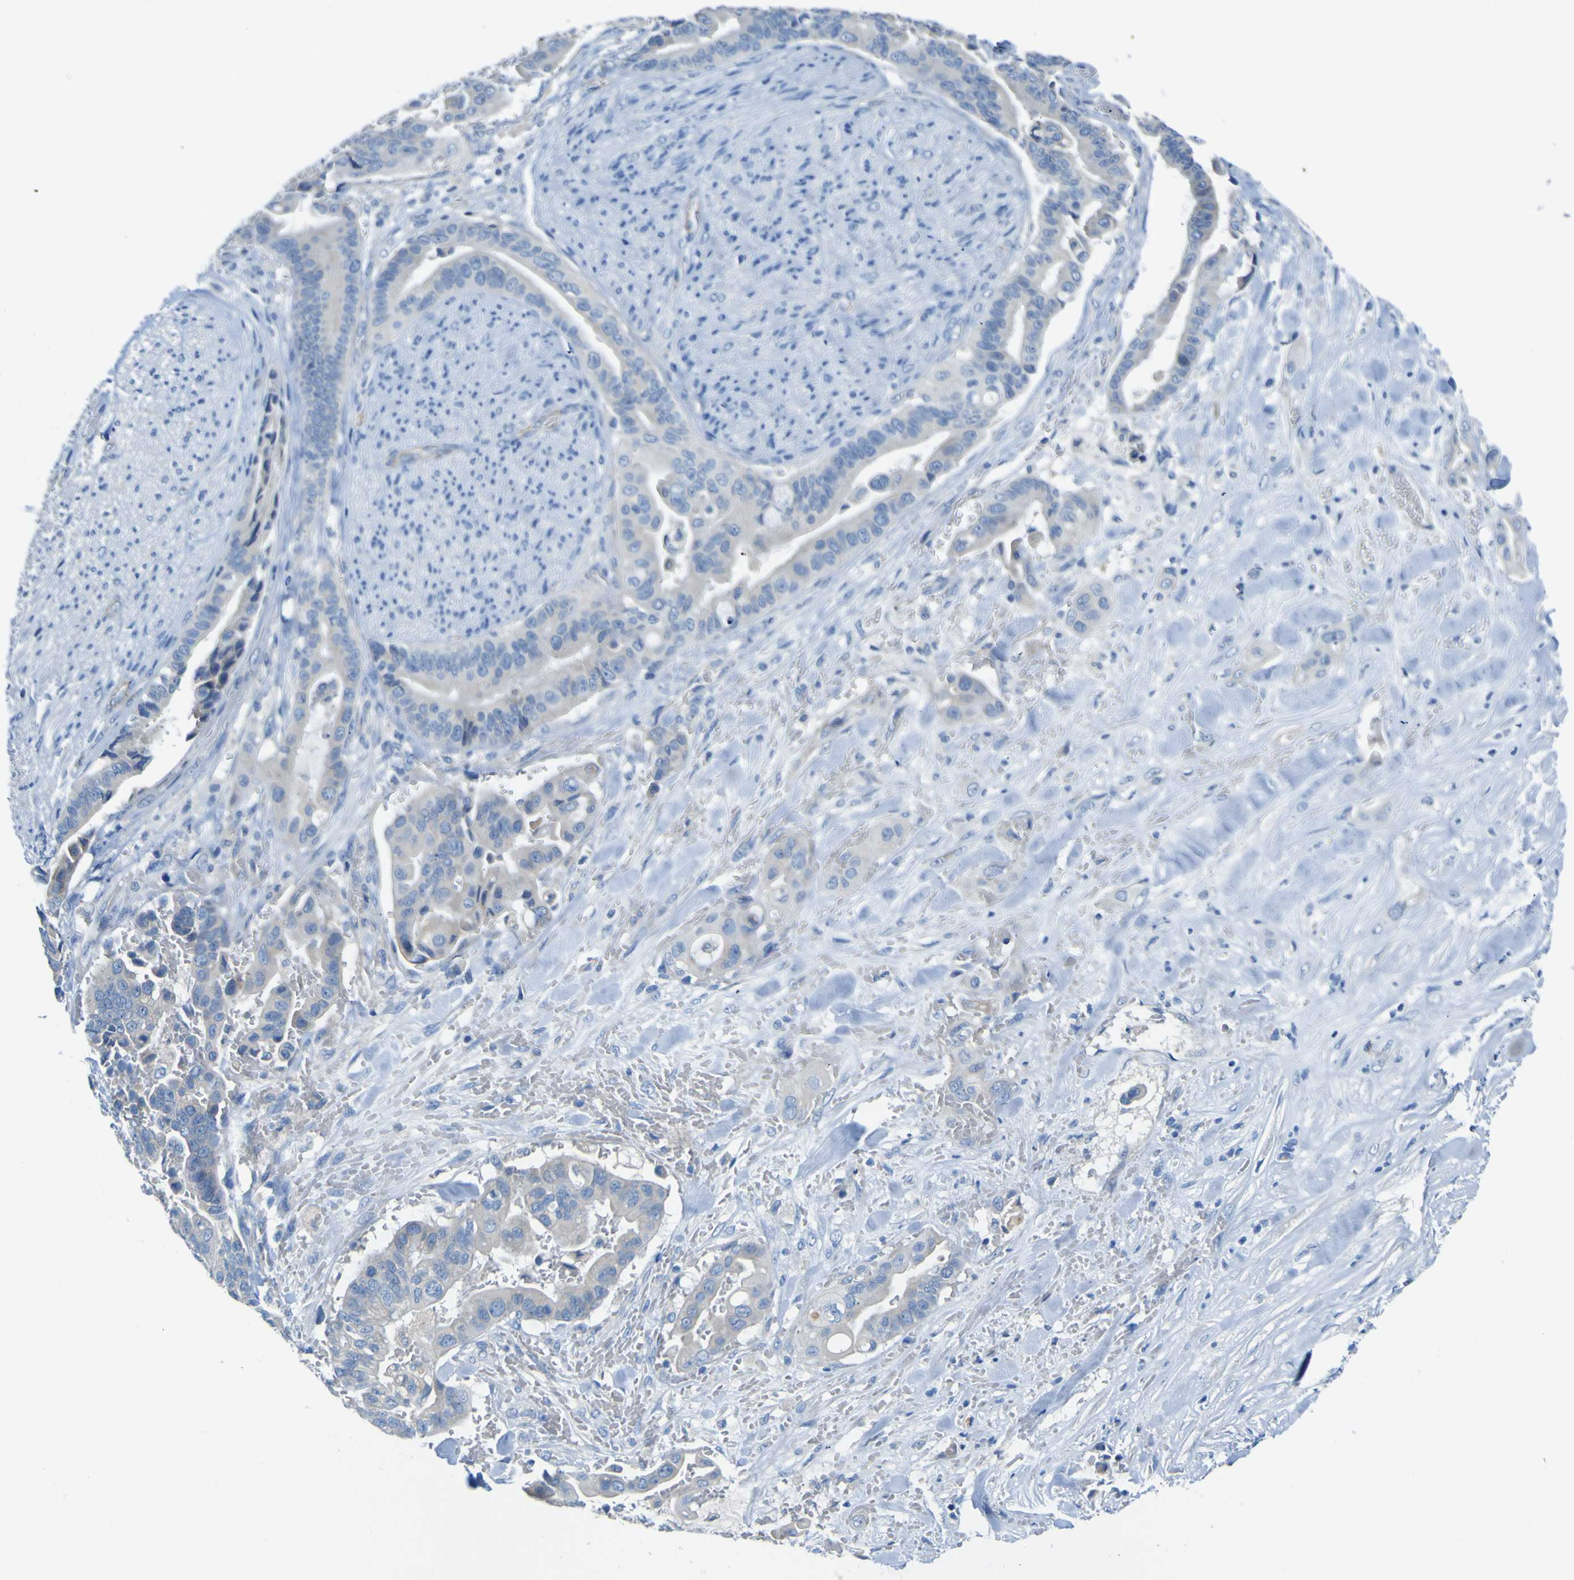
{"staining": {"intensity": "negative", "quantity": "none", "location": "none"}, "tissue": "liver cancer", "cell_type": "Tumor cells", "image_type": "cancer", "snomed": [{"axis": "morphology", "description": "Cholangiocarcinoma"}, {"axis": "topography", "description": "Liver"}], "caption": "Protein analysis of liver cancer (cholangiocarcinoma) demonstrates no significant expression in tumor cells.", "gene": "ADGRA2", "patient": {"sex": "female", "age": 61}}